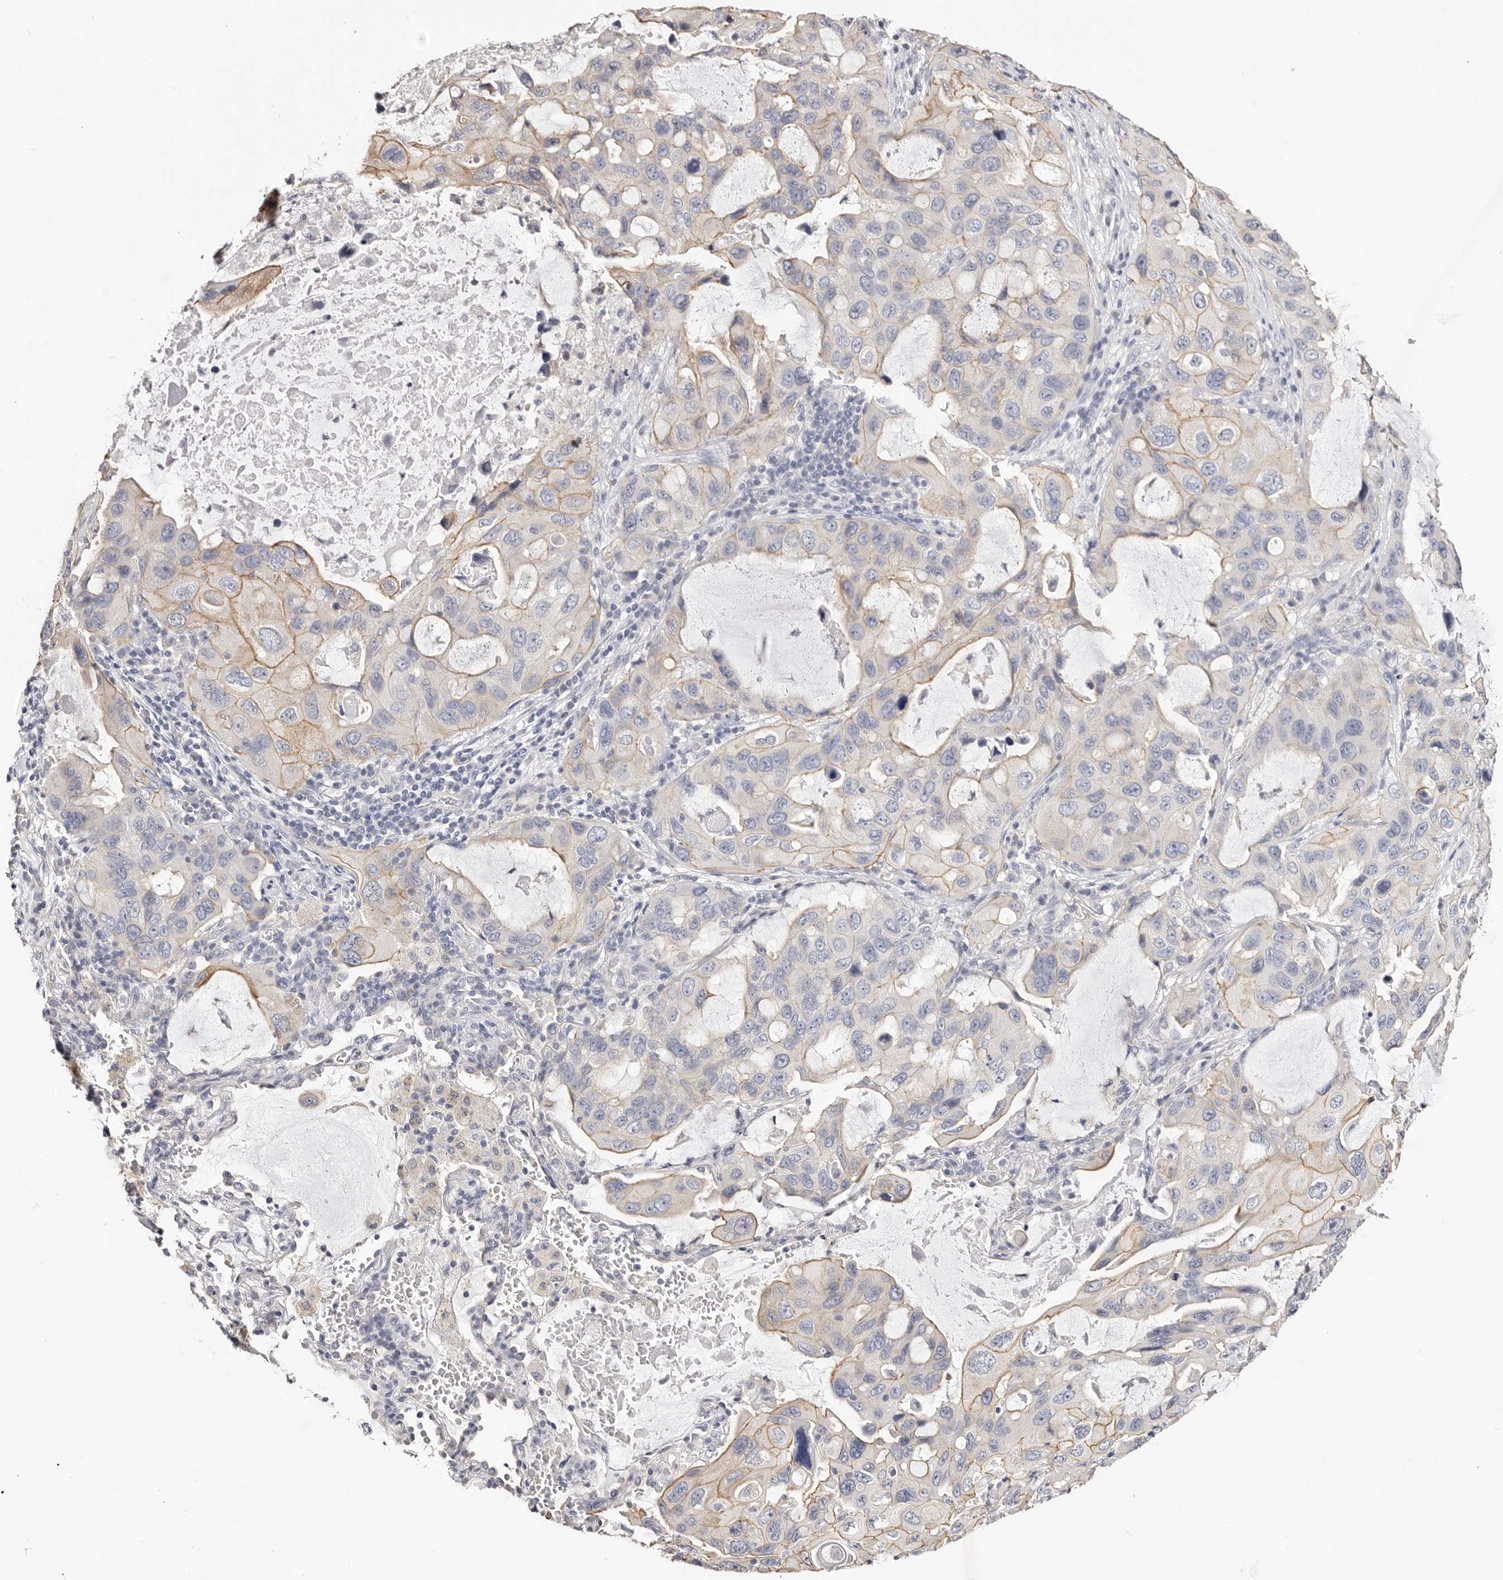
{"staining": {"intensity": "moderate", "quantity": "25%-75%", "location": "cytoplasmic/membranous"}, "tissue": "lung cancer", "cell_type": "Tumor cells", "image_type": "cancer", "snomed": [{"axis": "morphology", "description": "Squamous cell carcinoma, NOS"}, {"axis": "topography", "description": "Lung"}], "caption": "Moderate cytoplasmic/membranous positivity for a protein is seen in about 25%-75% of tumor cells of lung cancer (squamous cell carcinoma) using immunohistochemistry.", "gene": "ROM1", "patient": {"sex": "female", "age": 73}}